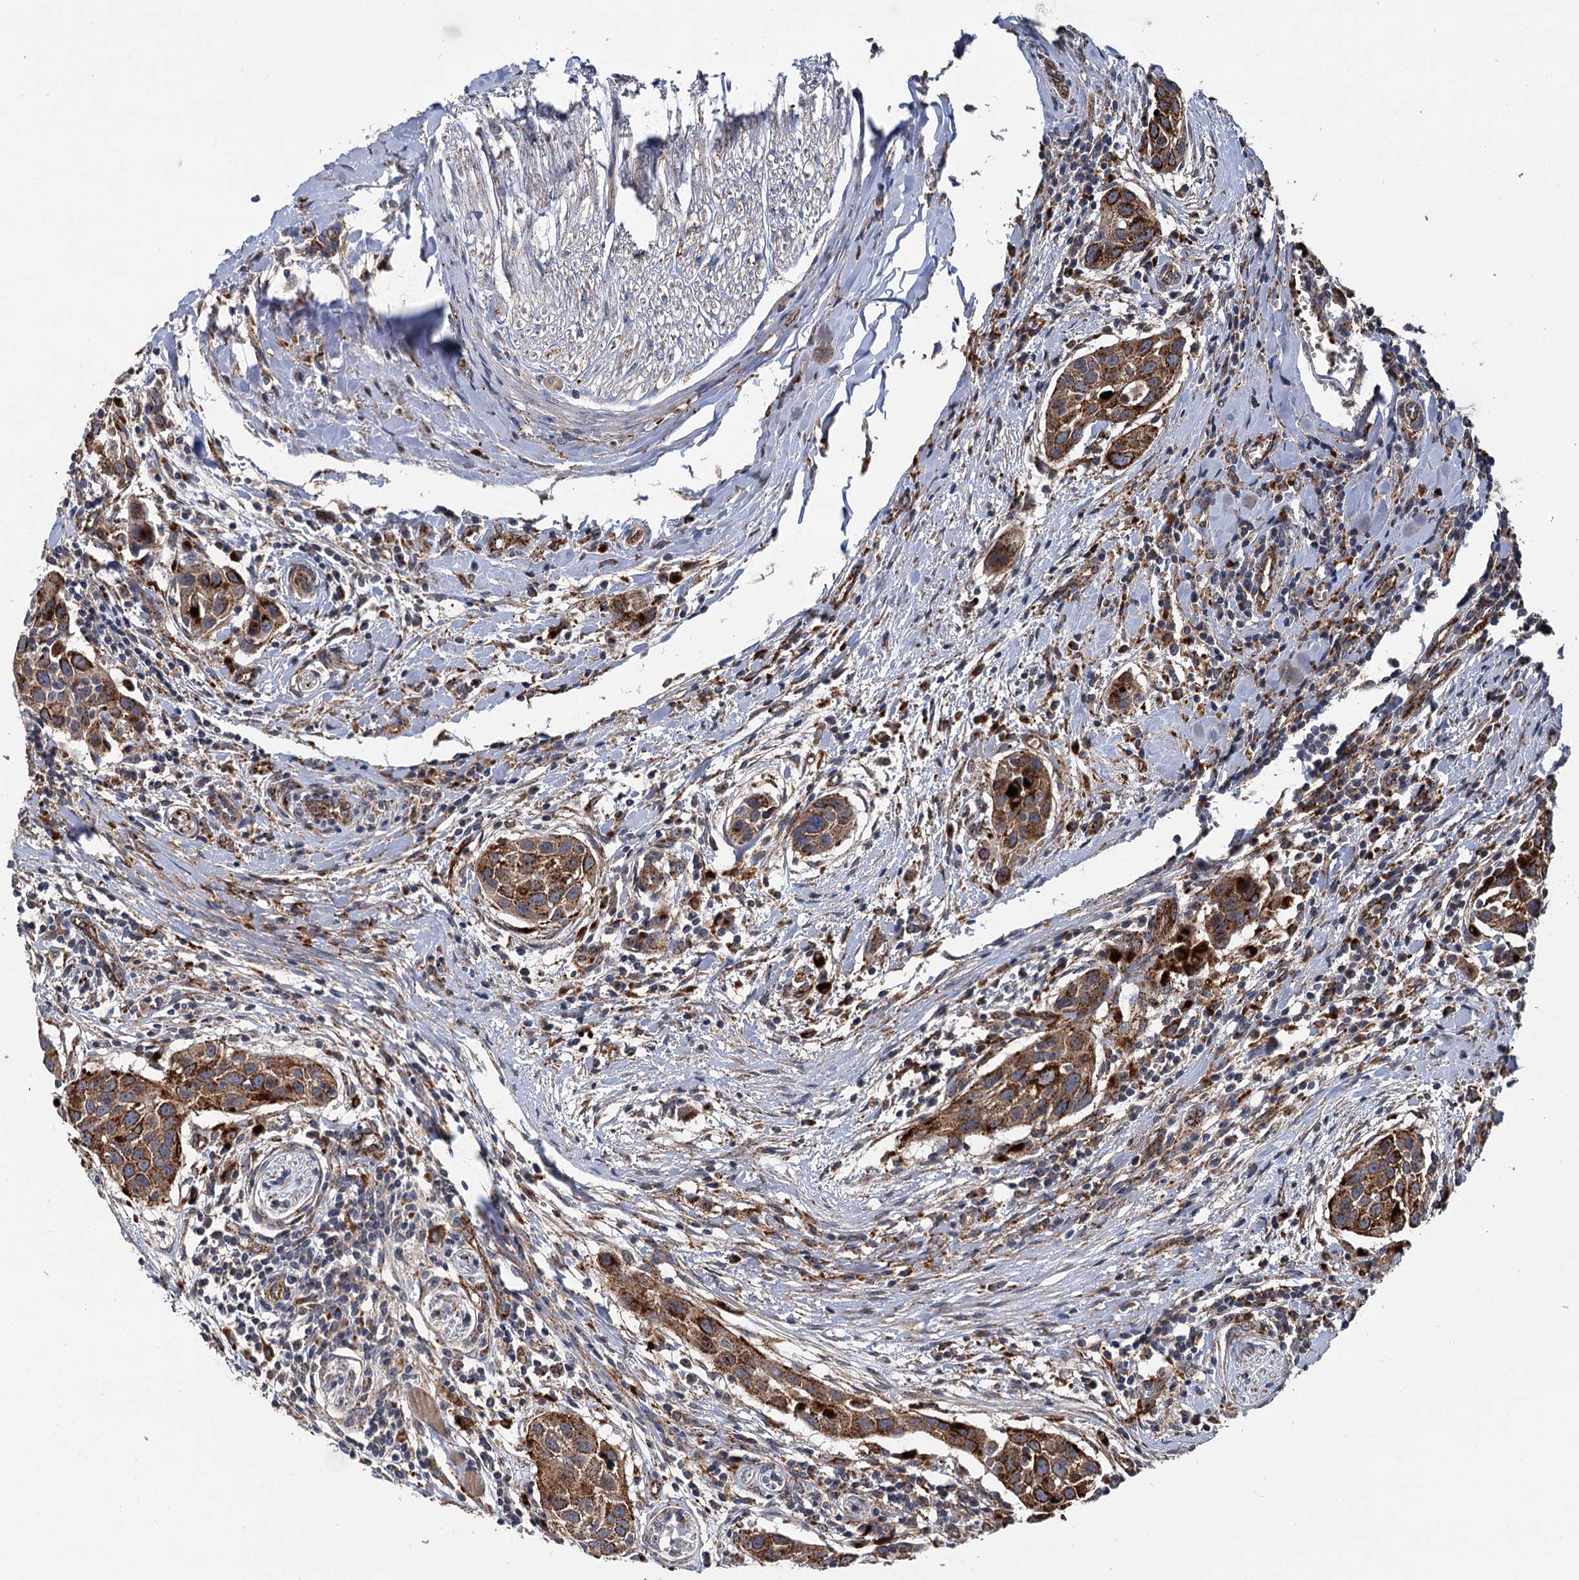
{"staining": {"intensity": "strong", "quantity": ">75%", "location": "cytoplasmic/membranous"}, "tissue": "head and neck cancer", "cell_type": "Tumor cells", "image_type": "cancer", "snomed": [{"axis": "morphology", "description": "Squamous cell carcinoma, NOS"}, {"axis": "topography", "description": "Oral tissue"}, {"axis": "topography", "description": "Head-Neck"}], "caption": "Head and neck squamous cell carcinoma stained for a protein displays strong cytoplasmic/membranous positivity in tumor cells. The protein is stained brown, and the nuclei are stained in blue (DAB IHC with brightfield microscopy, high magnification).", "gene": "GBA1", "patient": {"sex": "female", "age": 50}}